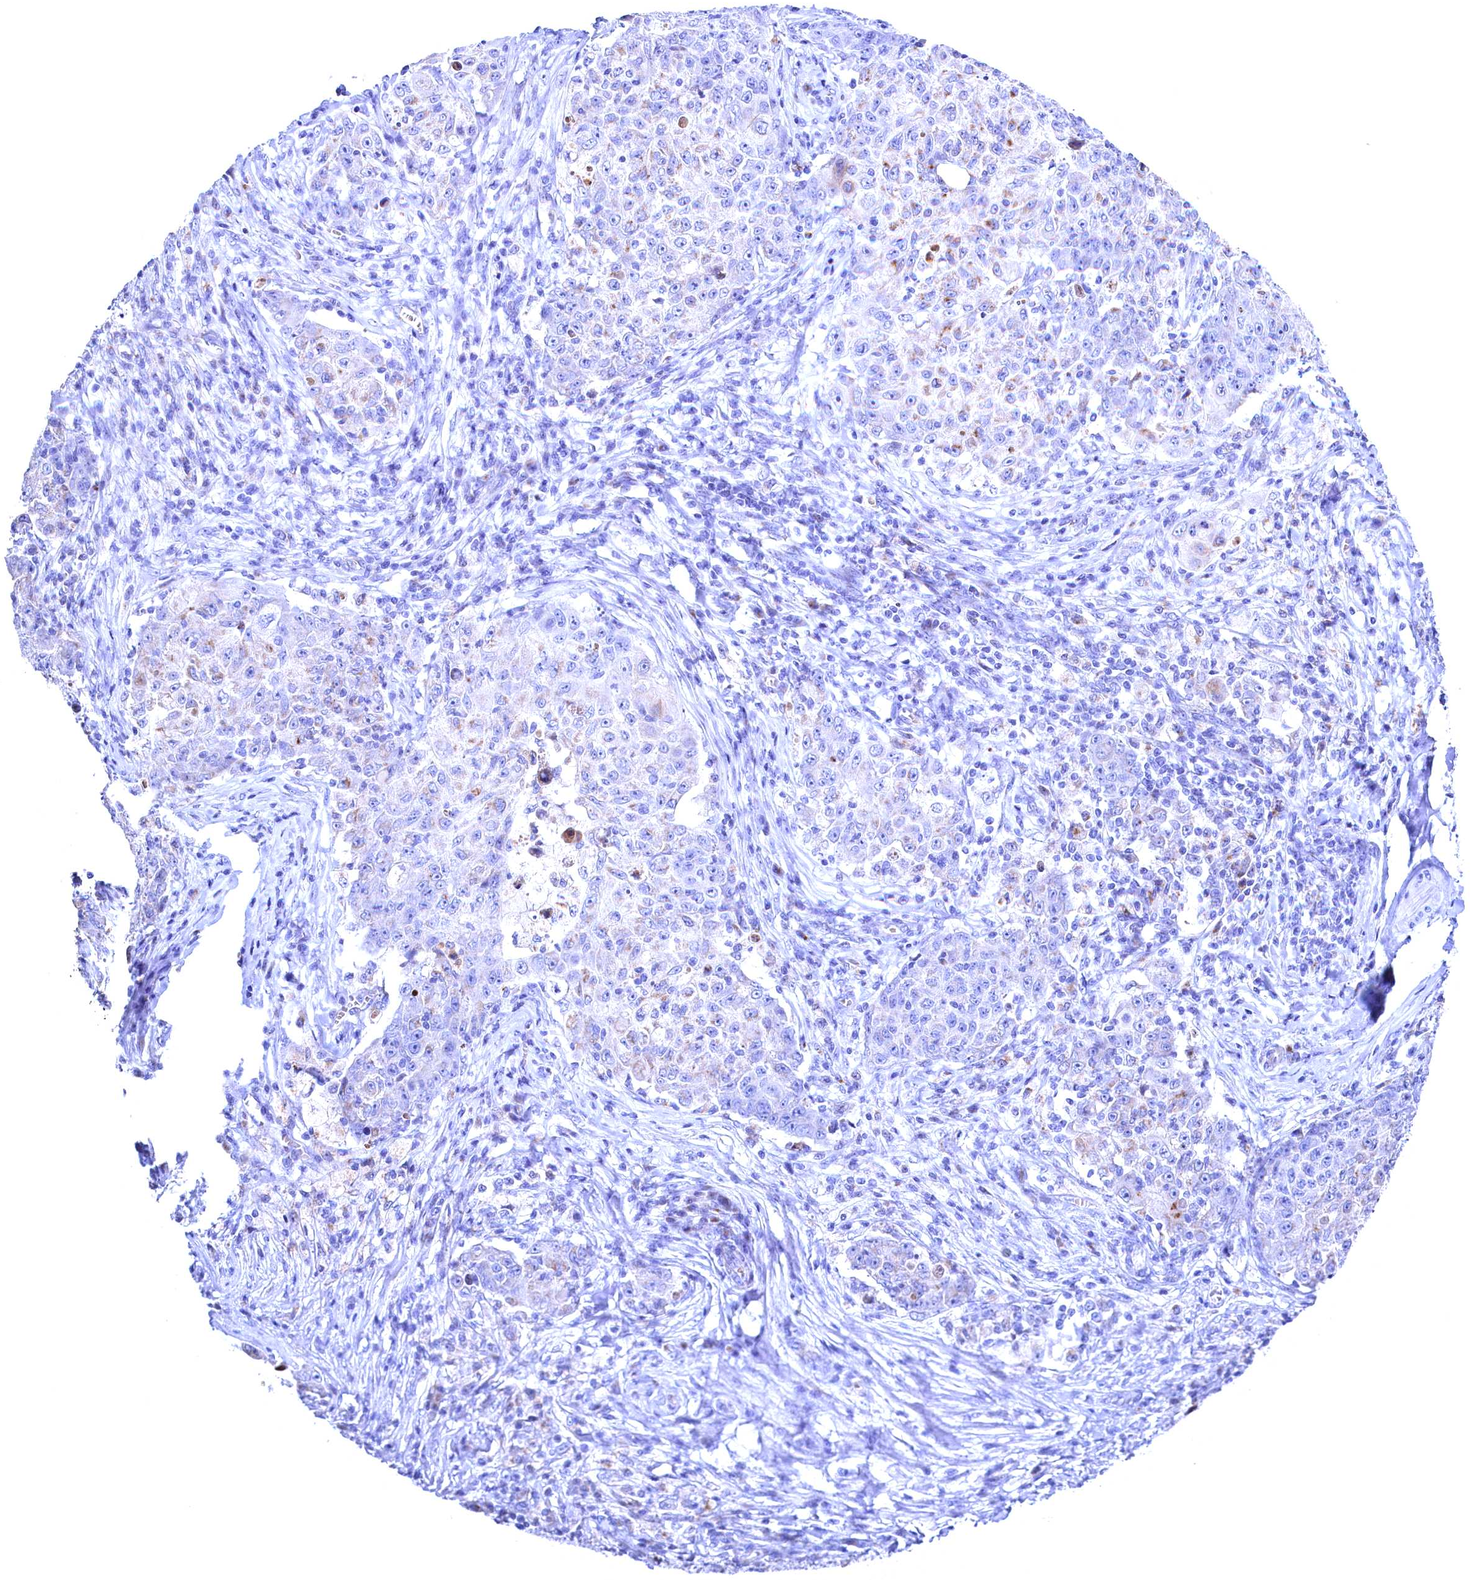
{"staining": {"intensity": "negative", "quantity": "none", "location": "none"}, "tissue": "ovarian cancer", "cell_type": "Tumor cells", "image_type": "cancer", "snomed": [{"axis": "morphology", "description": "Carcinoma, endometroid"}, {"axis": "topography", "description": "Ovary"}], "caption": "Tumor cells are negative for protein expression in human ovarian cancer.", "gene": "GPR108", "patient": {"sex": "female", "age": 42}}